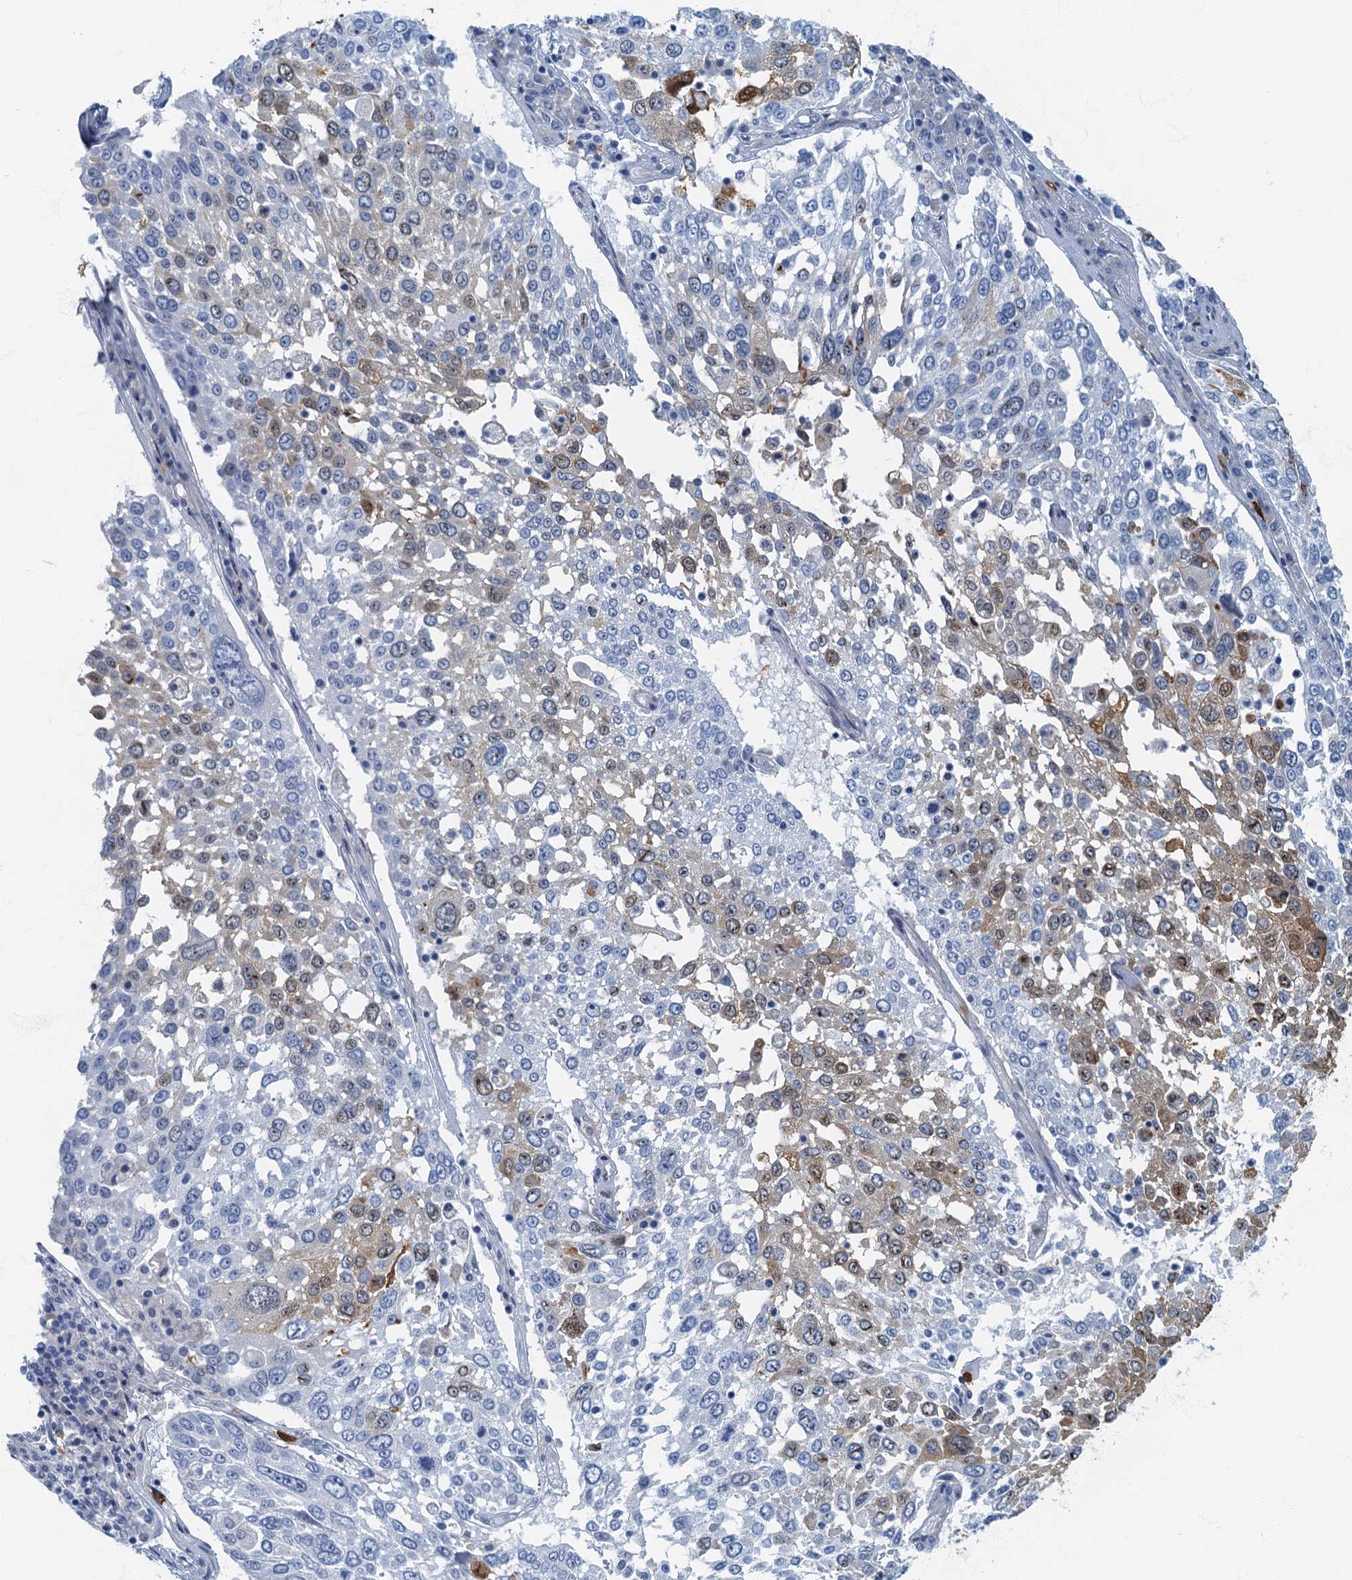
{"staining": {"intensity": "weak", "quantity": "<25%", "location": "cytoplasmic/membranous,nuclear"}, "tissue": "lung cancer", "cell_type": "Tumor cells", "image_type": "cancer", "snomed": [{"axis": "morphology", "description": "Squamous cell carcinoma, NOS"}, {"axis": "topography", "description": "Lung"}], "caption": "Immunohistochemical staining of human squamous cell carcinoma (lung) shows no significant staining in tumor cells.", "gene": "ANKDD1A", "patient": {"sex": "male", "age": 65}}